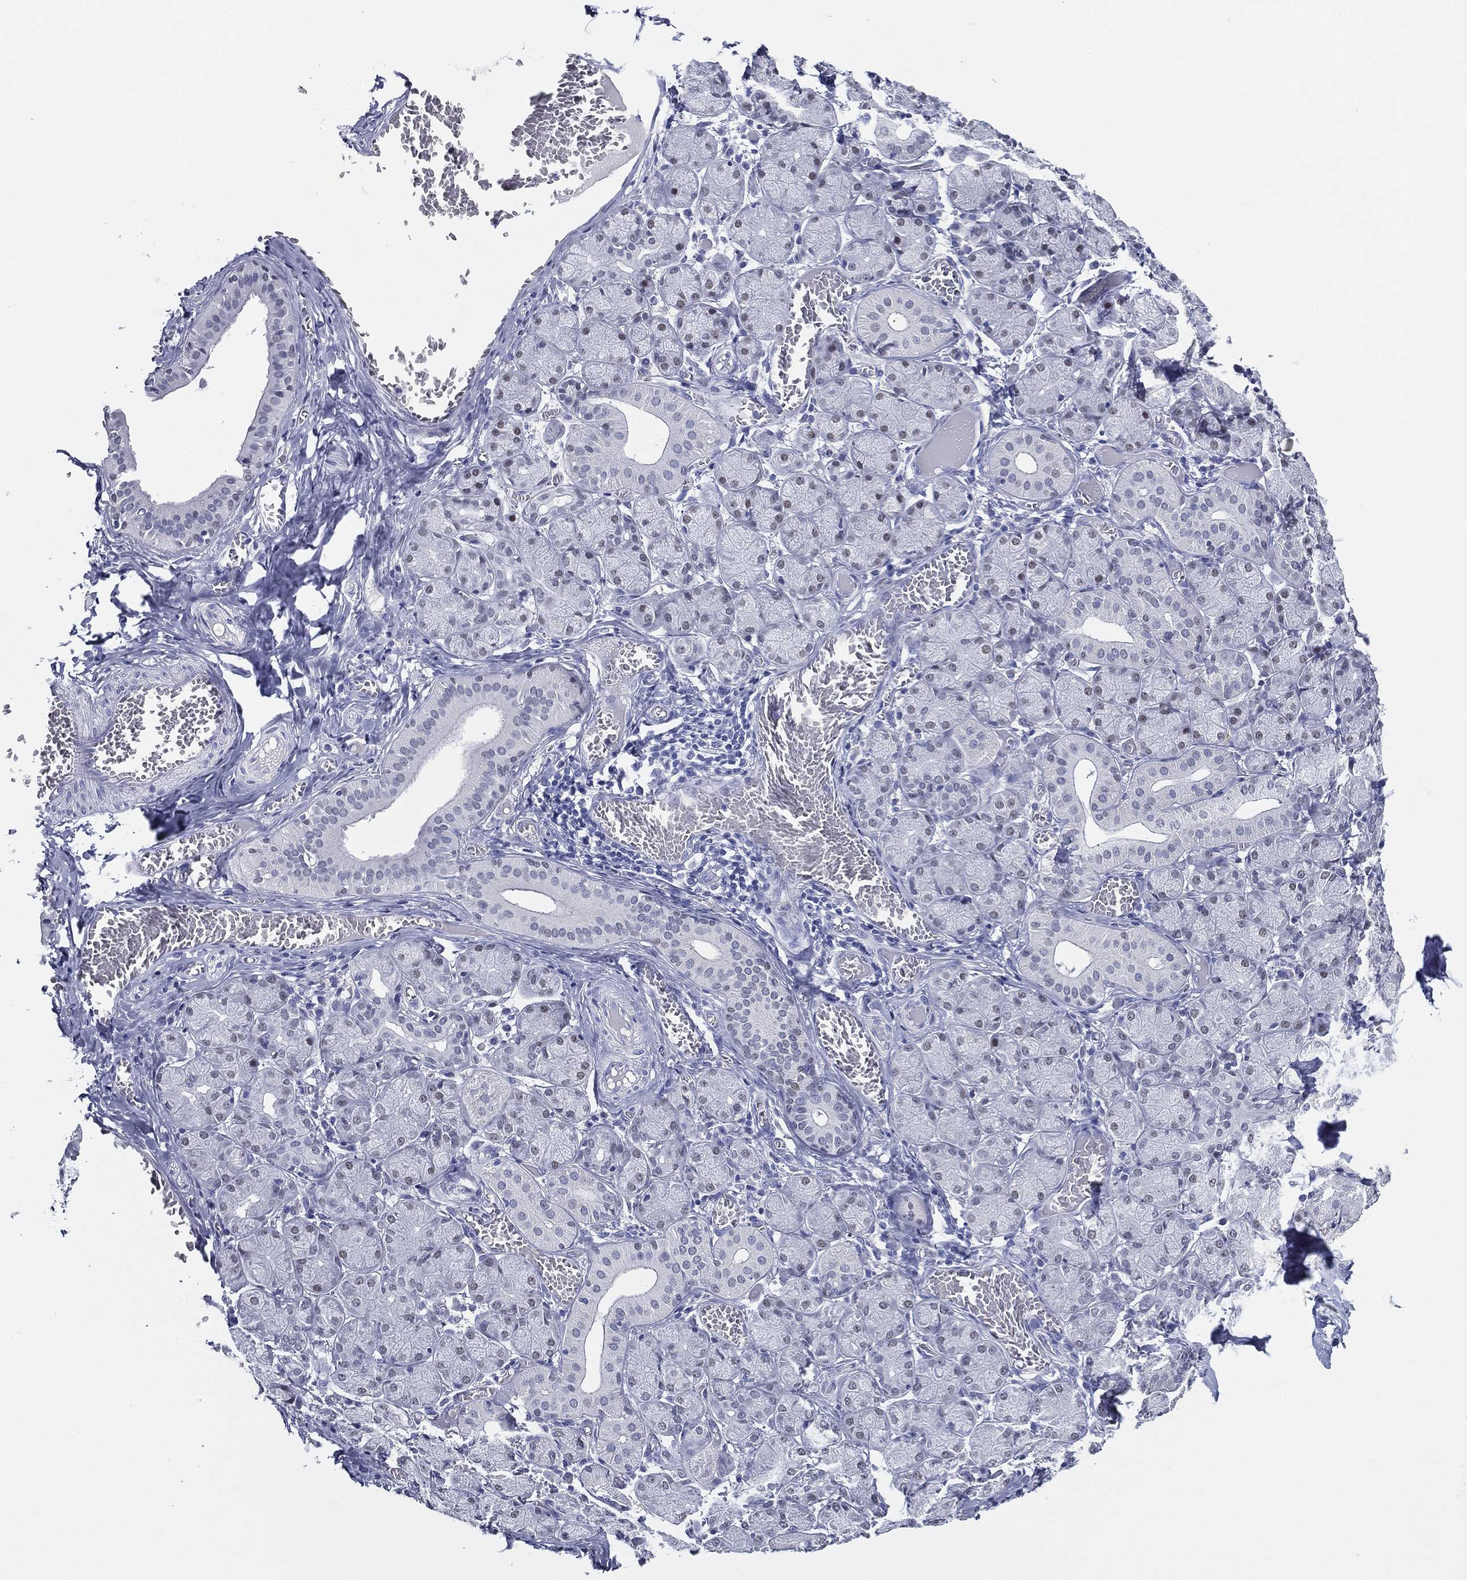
{"staining": {"intensity": "negative", "quantity": "none", "location": "none"}, "tissue": "salivary gland", "cell_type": "Glandular cells", "image_type": "normal", "snomed": [{"axis": "morphology", "description": "Normal tissue, NOS"}, {"axis": "topography", "description": "Salivary gland"}, {"axis": "topography", "description": "Peripheral nerve tissue"}], "caption": "IHC micrograph of normal salivary gland stained for a protein (brown), which exhibits no expression in glandular cells.", "gene": "TFAP2A", "patient": {"sex": "female", "age": 24}}